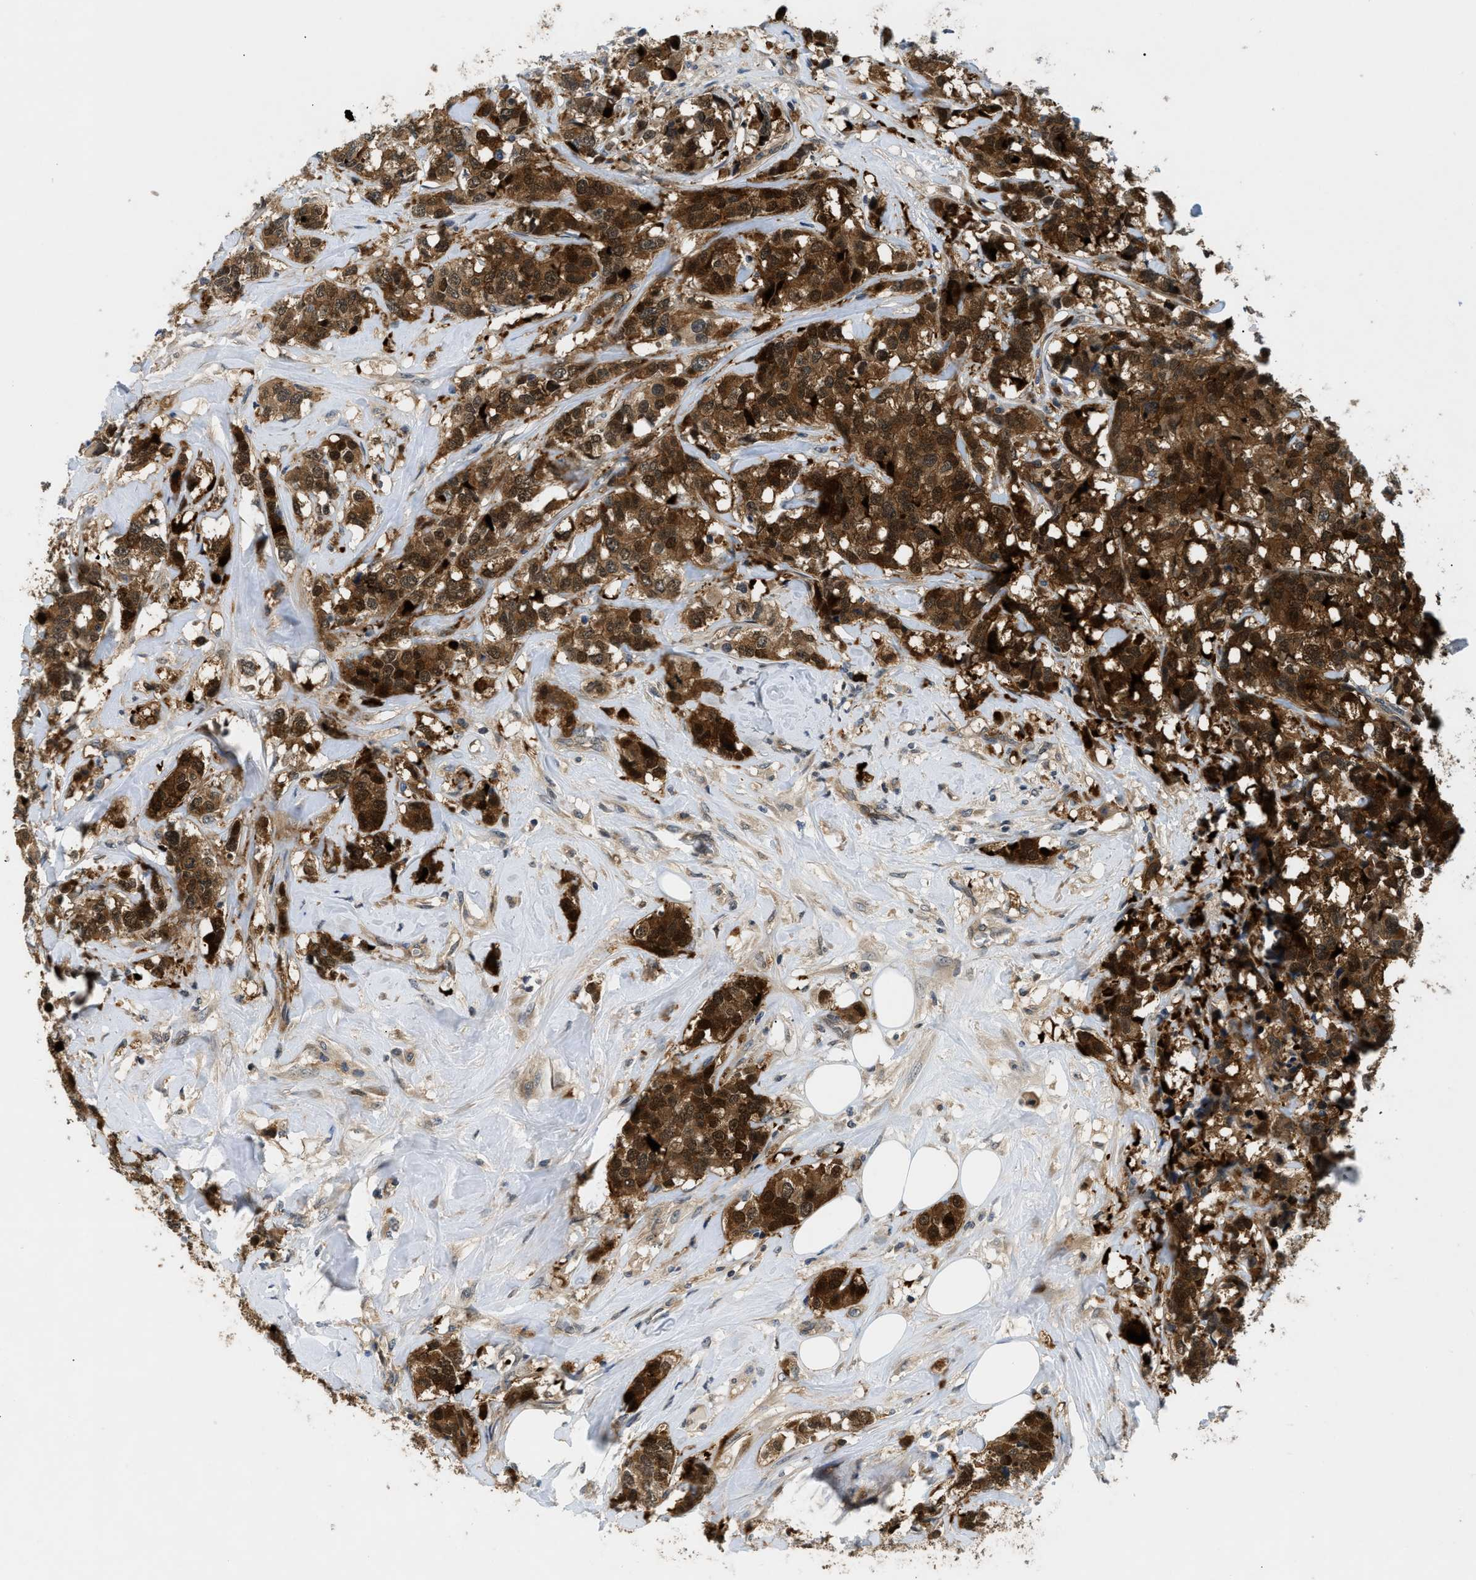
{"staining": {"intensity": "strong", "quantity": ">75%", "location": "cytoplasmic/membranous,nuclear"}, "tissue": "breast cancer", "cell_type": "Tumor cells", "image_type": "cancer", "snomed": [{"axis": "morphology", "description": "Lobular carcinoma"}, {"axis": "topography", "description": "Breast"}], "caption": "DAB immunohistochemical staining of human lobular carcinoma (breast) demonstrates strong cytoplasmic/membranous and nuclear protein expression in approximately >75% of tumor cells. The staining was performed using DAB (3,3'-diaminobenzidine), with brown indicating positive protein expression. Nuclei are stained blue with hematoxylin.", "gene": "TRAK2", "patient": {"sex": "female", "age": 59}}